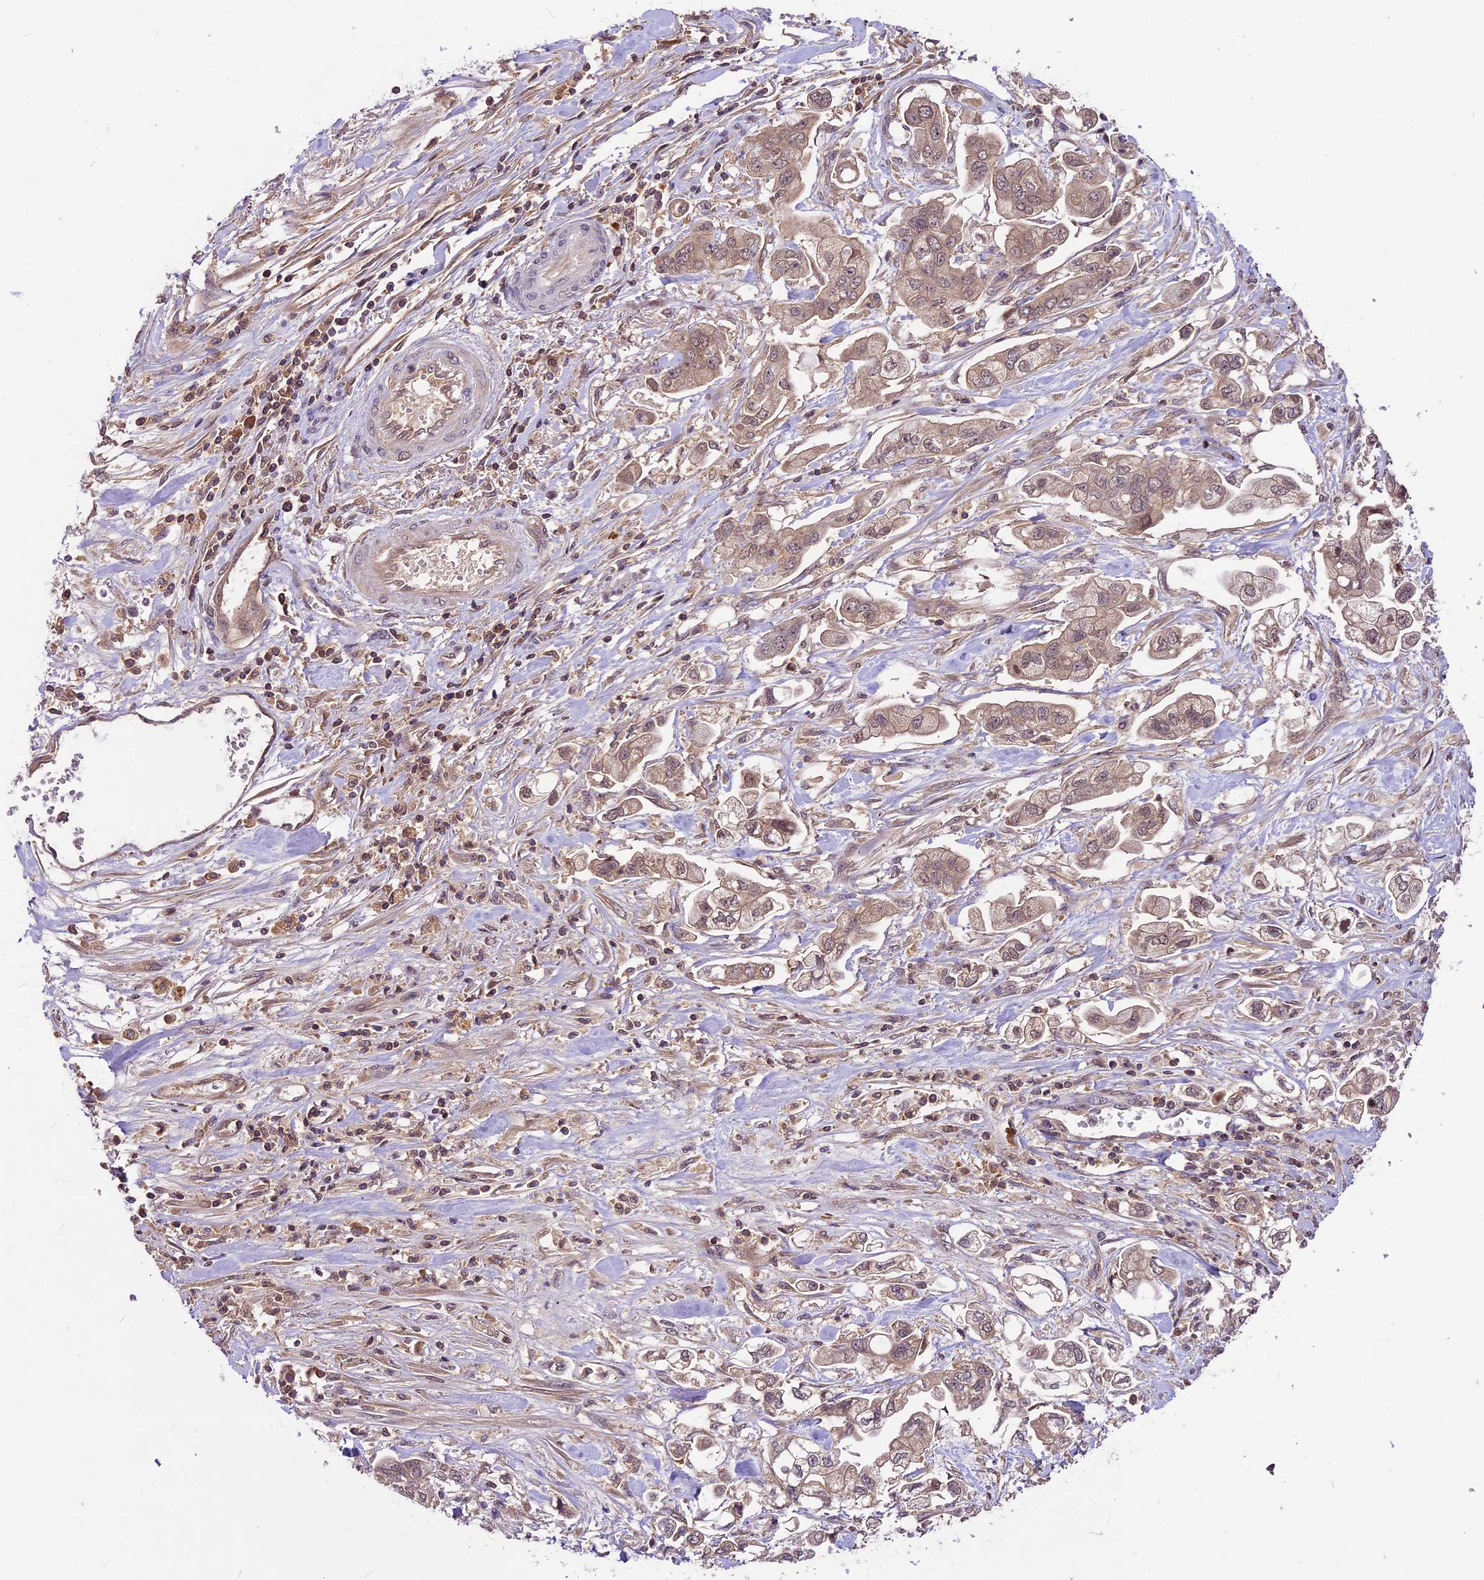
{"staining": {"intensity": "weak", "quantity": ">75%", "location": "cytoplasmic/membranous,nuclear"}, "tissue": "stomach cancer", "cell_type": "Tumor cells", "image_type": "cancer", "snomed": [{"axis": "morphology", "description": "Adenocarcinoma, NOS"}, {"axis": "topography", "description": "Stomach"}], "caption": "High-magnification brightfield microscopy of stomach cancer stained with DAB (3,3'-diaminobenzidine) (brown) and counterstained with hematoxylin (blue). tumor cells exhibit weak cytoplasmic/membranous and nuclear staining is appreciated in approximately>75% of cells.", "gene": "ATP10A", "patient": {"sex": "male", "age": 62}}